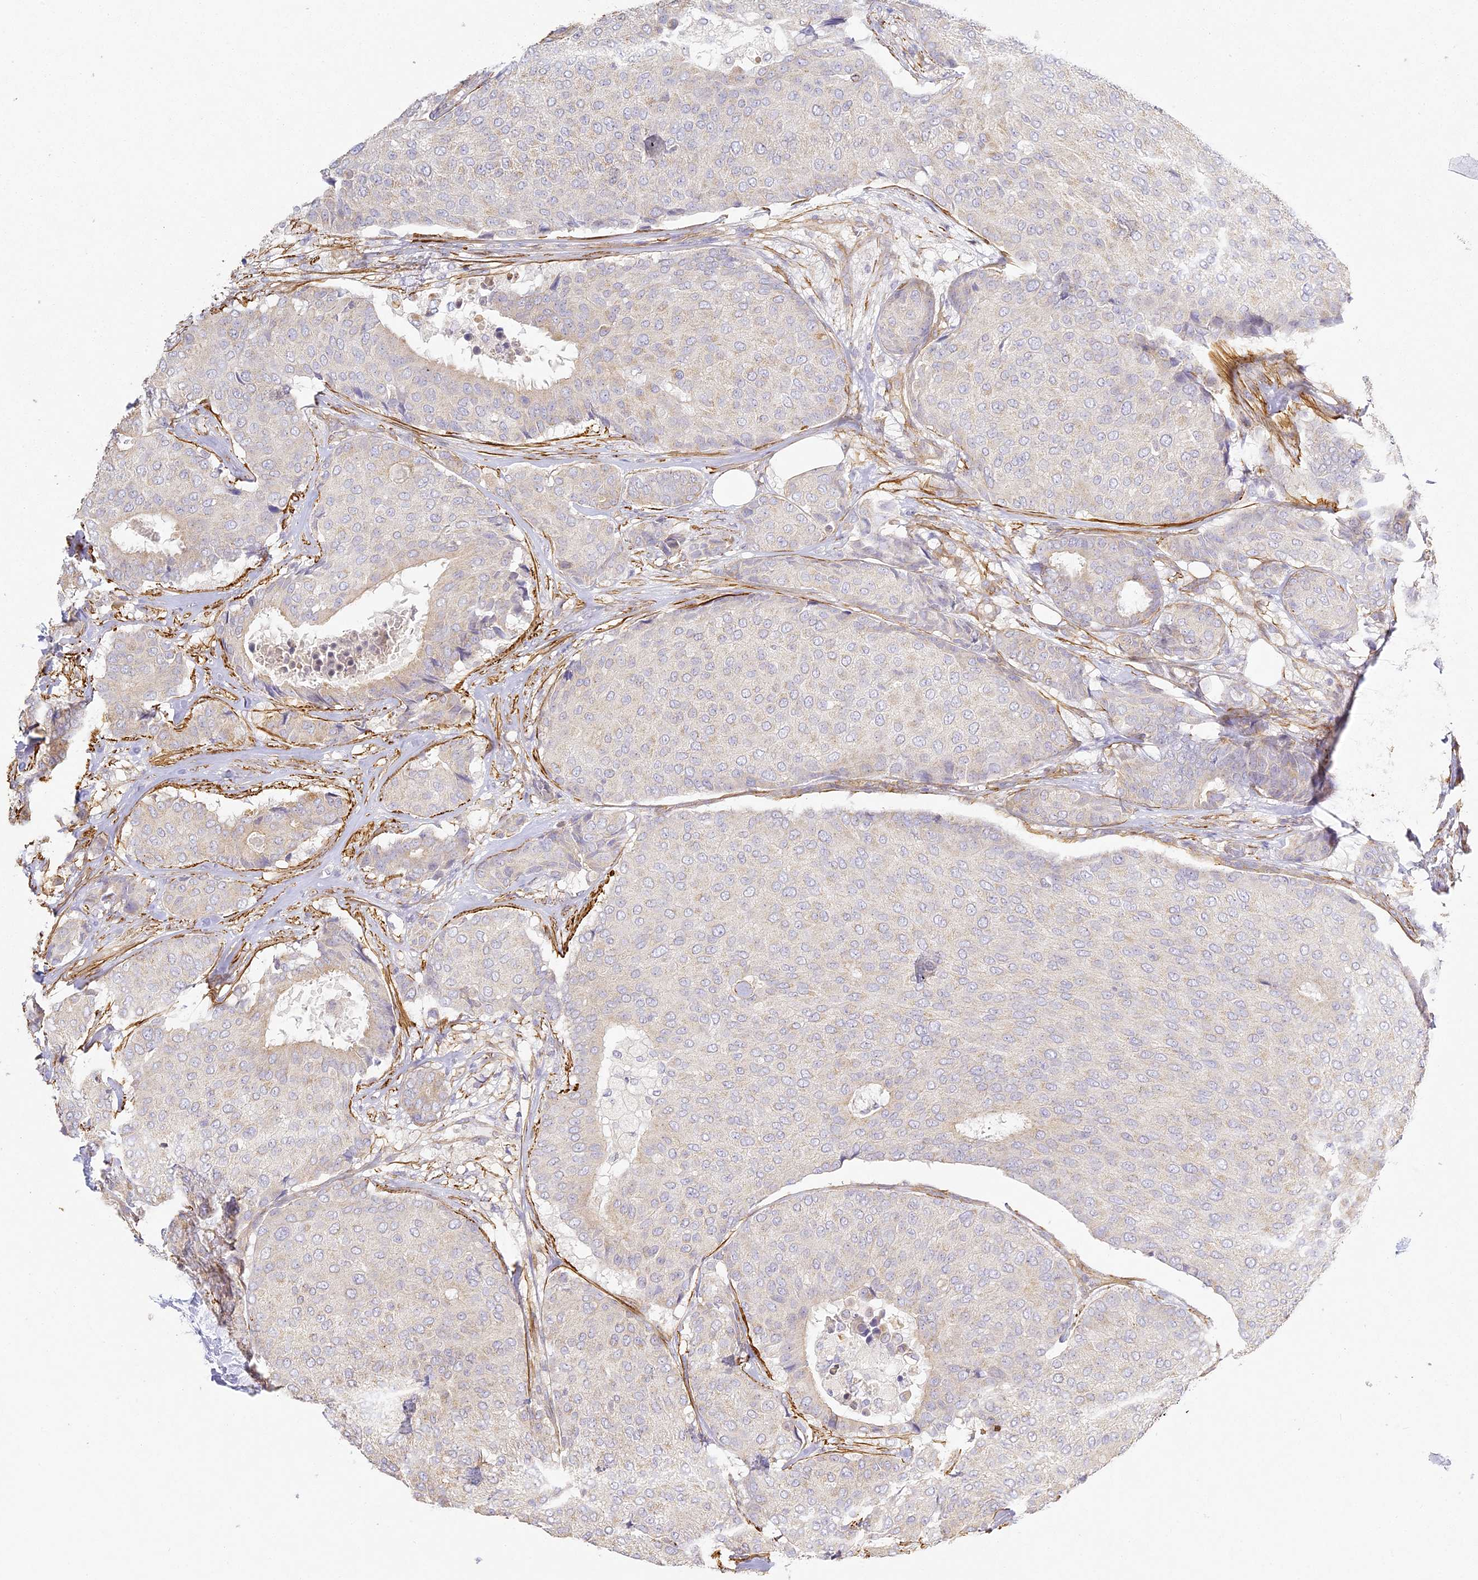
{"staining": {"intensity": "negative", "quantity": "none", "location": "none"}, "tissue": "breast cancer", "cell_type": "Tumor cells", "image_type": "cancer", "snomed": [{"axis": "morphology", "description": "Duct carcinoma"}, {"axis": "topography", "description": "Breast"}], "caption": "This micrograph is of breast cancer stained with immunohistochemistry (IHC) to label a protein in brown with the nuclei are counter-stained blue. There is no staining in tumor cells.", "gene": "MED28", "patient": {"sex": "female", "age": 75}}